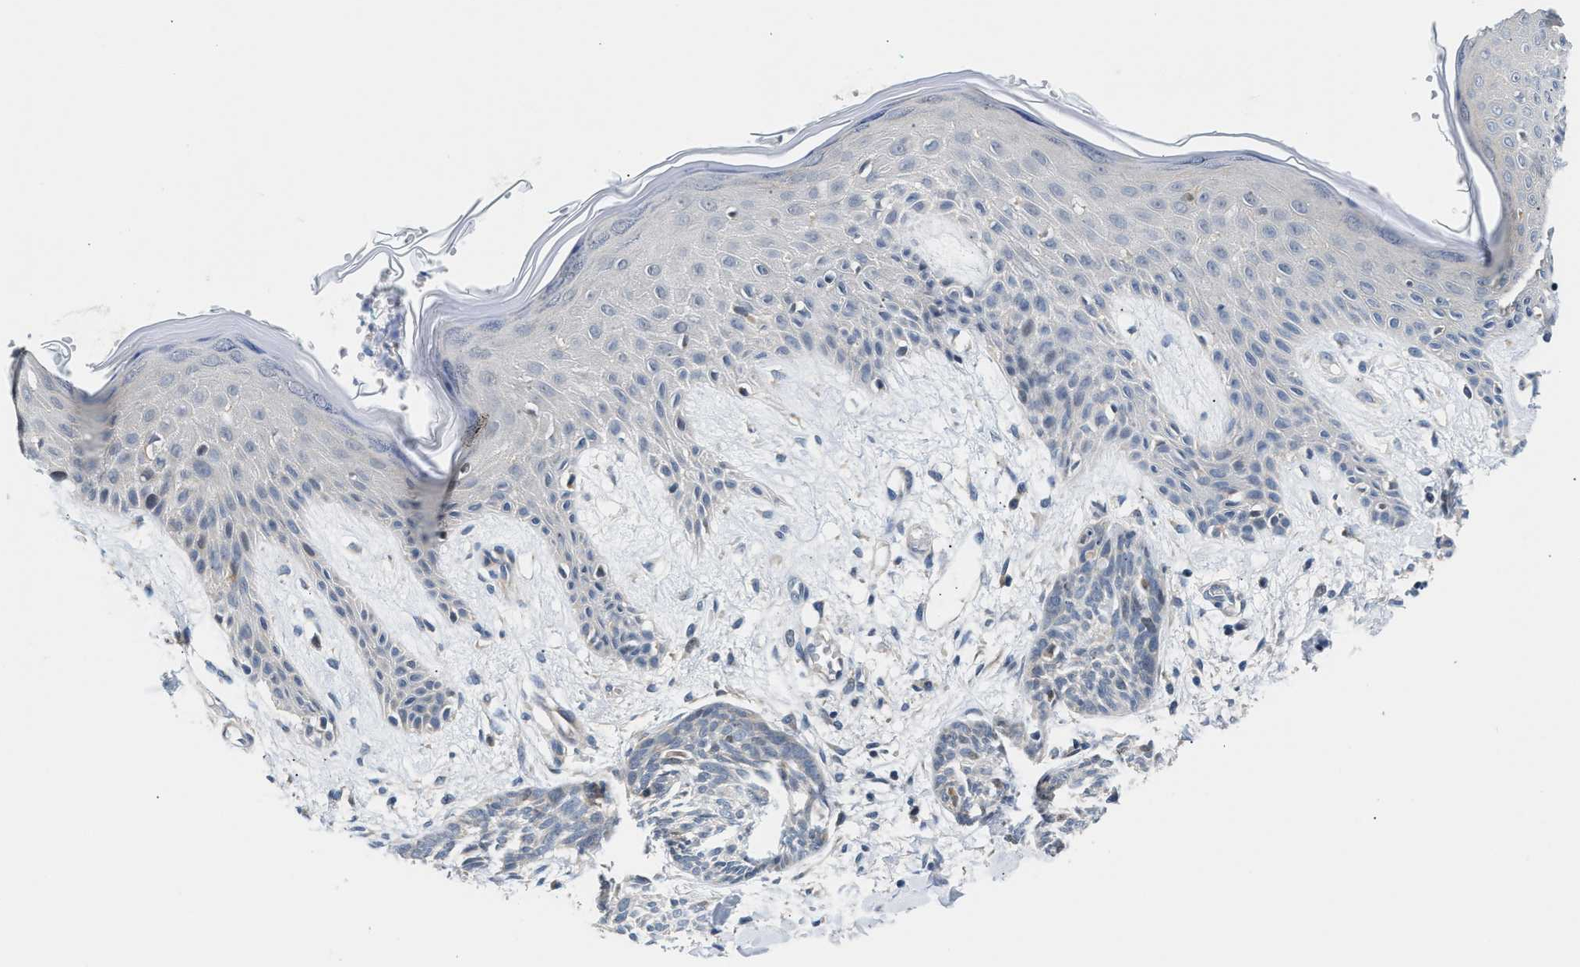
{"staining": {"intensity": "weak", "quantity": "<25%", "location": "nuclear"}, "tissue": "skin cancer", "cell_type": "Tumor cells", "image_type": "cancer", "snomed": [{"axis": "morphology", "description": "Basal cell carcinoma"}, {"axis": "topography", "description": "Skin"}], "caption": "This is a image of immunohistochemistry (IHC) staining of skin basal cell carcinoma, which shows no expression in tumor cells.", "gene": "CLGN", "patient": {"sex": "female", "age": 59}}